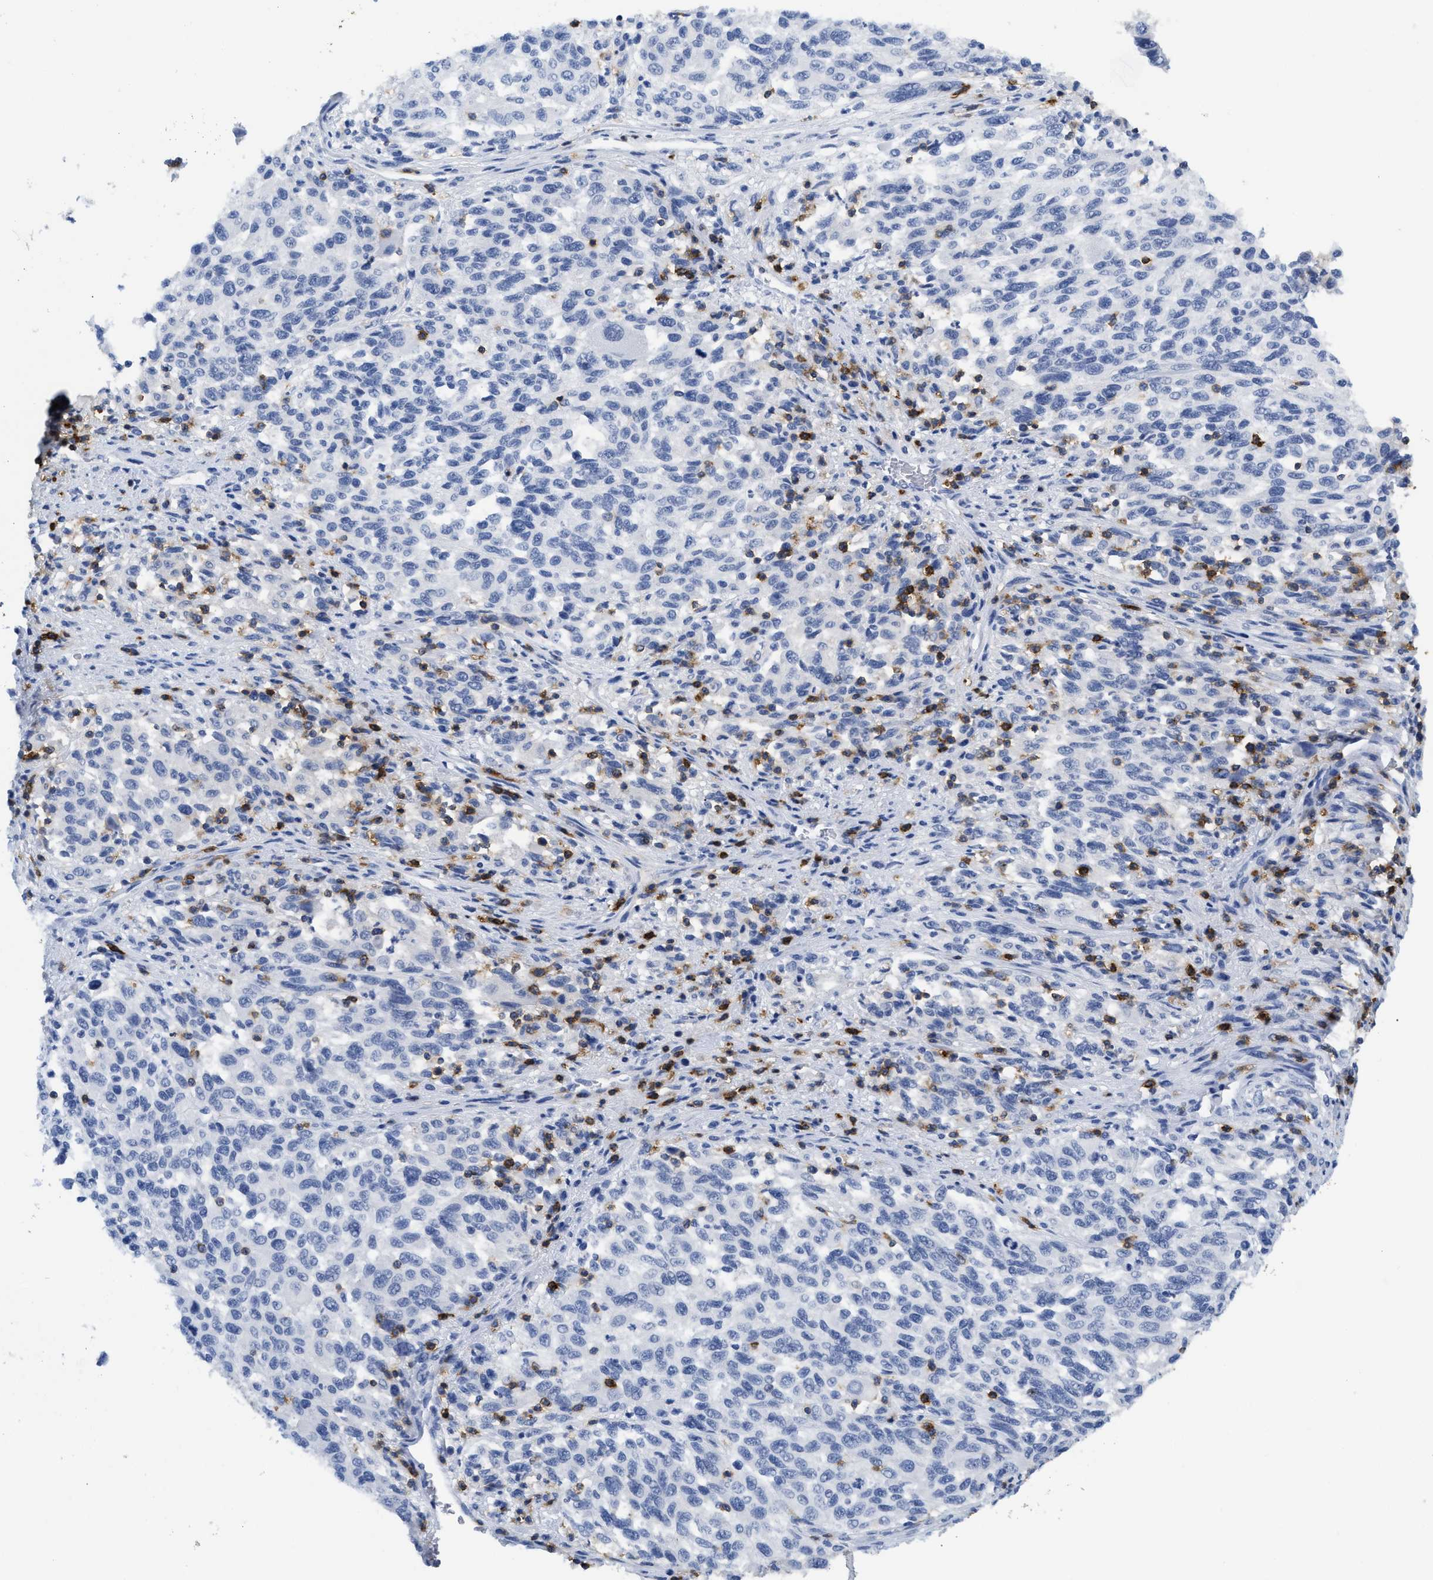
{"staining": {"intensity": "negative", "quantity": "none", "location": "none"}, "tissue": "melanoma", "cell_type": "Tumor cells", "image_type": "cancer", "snomed": [{"axis": "morphology", "description": "Malignant melanoma, Metastatic site"}, {"axis": "topography", "description": "Lymph node"}], "caption": "An IHC micrograph of melanoma is shown. There is no staining in tumor cells of melanoma. The staining is performed using DAB brown chromogen with nuclei counter-stained in using hematoxylin.", "gene": "CD5", "patient": {"sex": "male", "age": 61}}